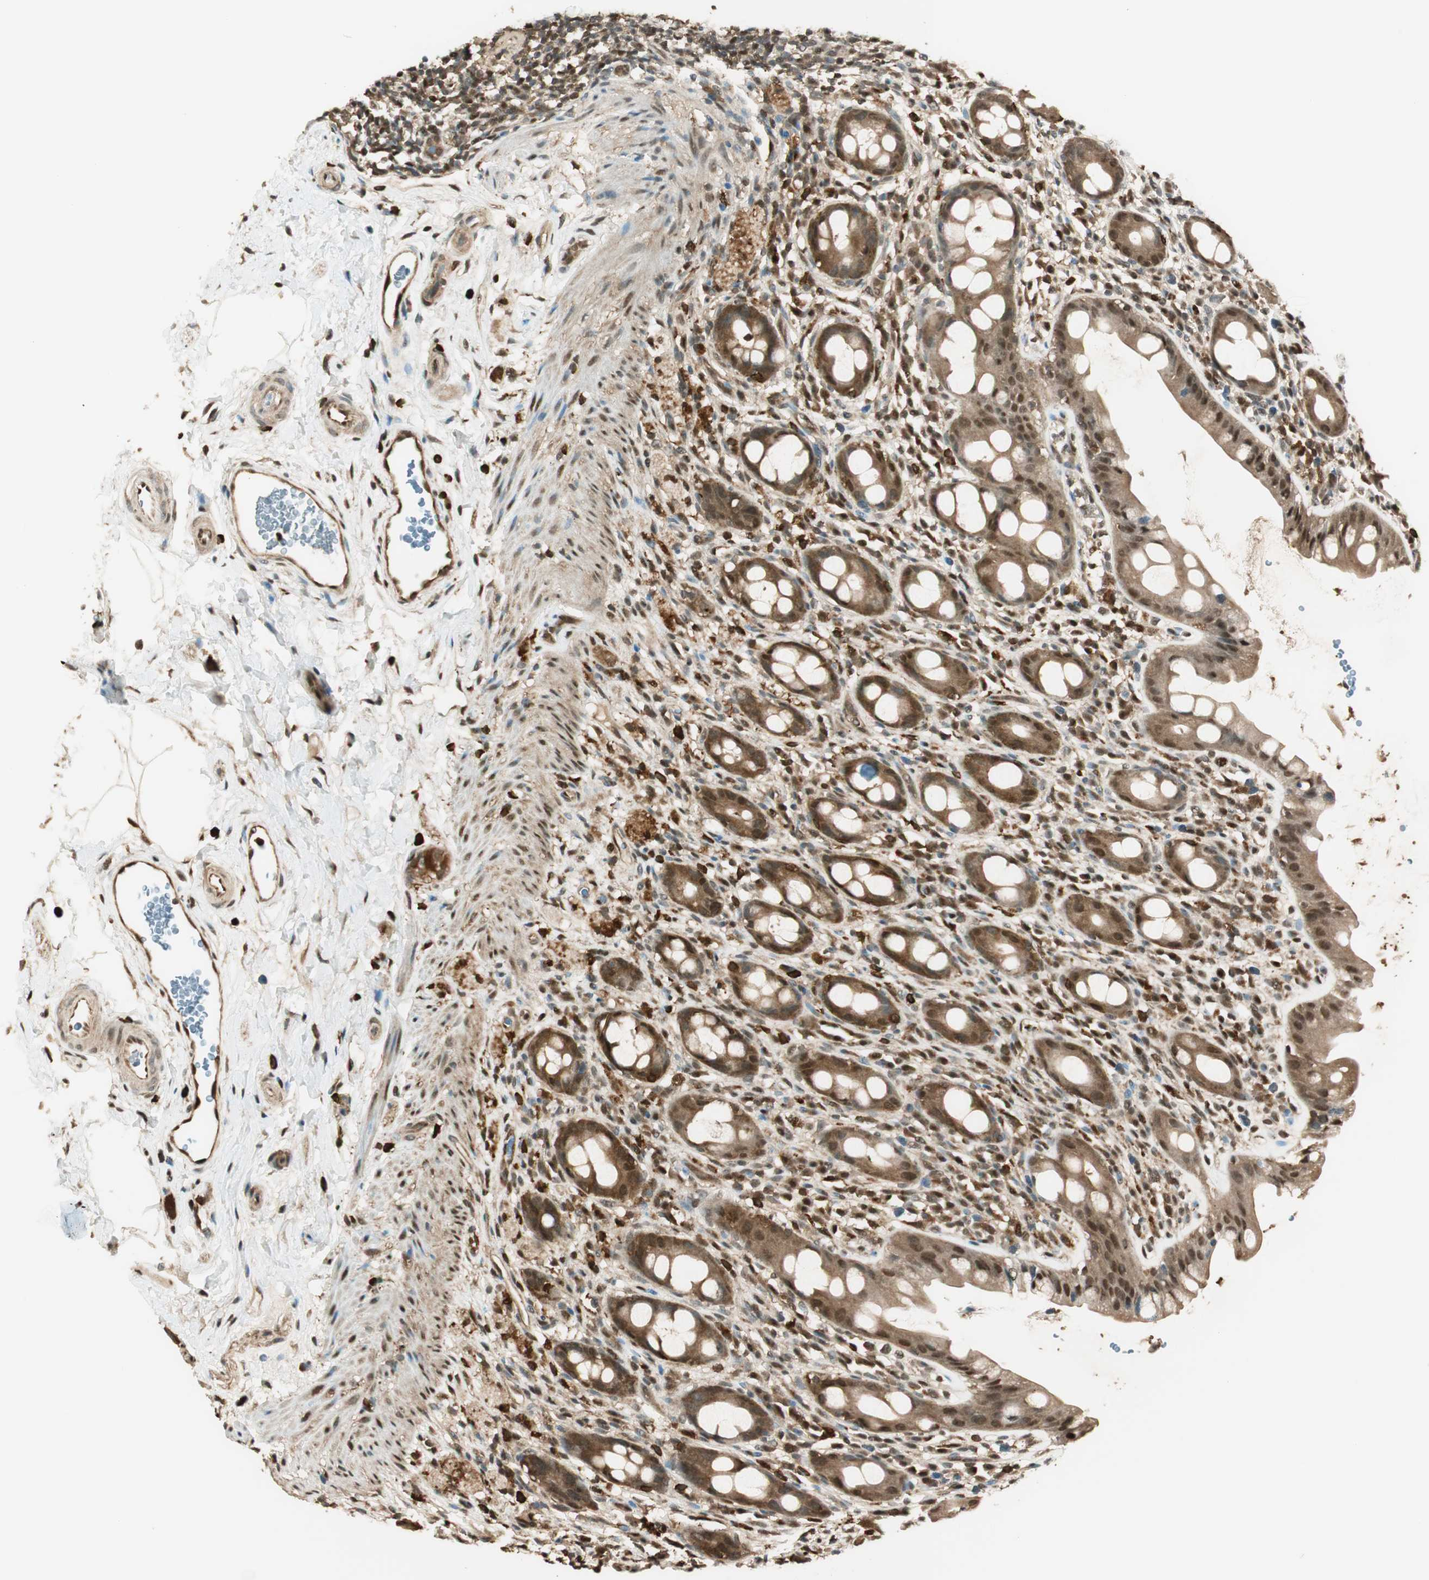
{"staining": {"intensity": "strong", "quantity": ">75%", "location": "cytoplasmic/membranous,nuclear"}, "tissue": "rectum", "cell_type": "Glandular cells", "image_type": "normal", "snomed": [{"axis": "morphology", "description": "Normal tissue, NOS"}, {"axis": "topography", "description": "Rectum"}], "caption": "Glandular cells reveal high levels of strong cytoplasmic/membranous,nuclear staining in about >75% of cells in unremarkable rectum.", "gene": "ENSG00000268870", "patient": {"sex": "male", "age": 44}}